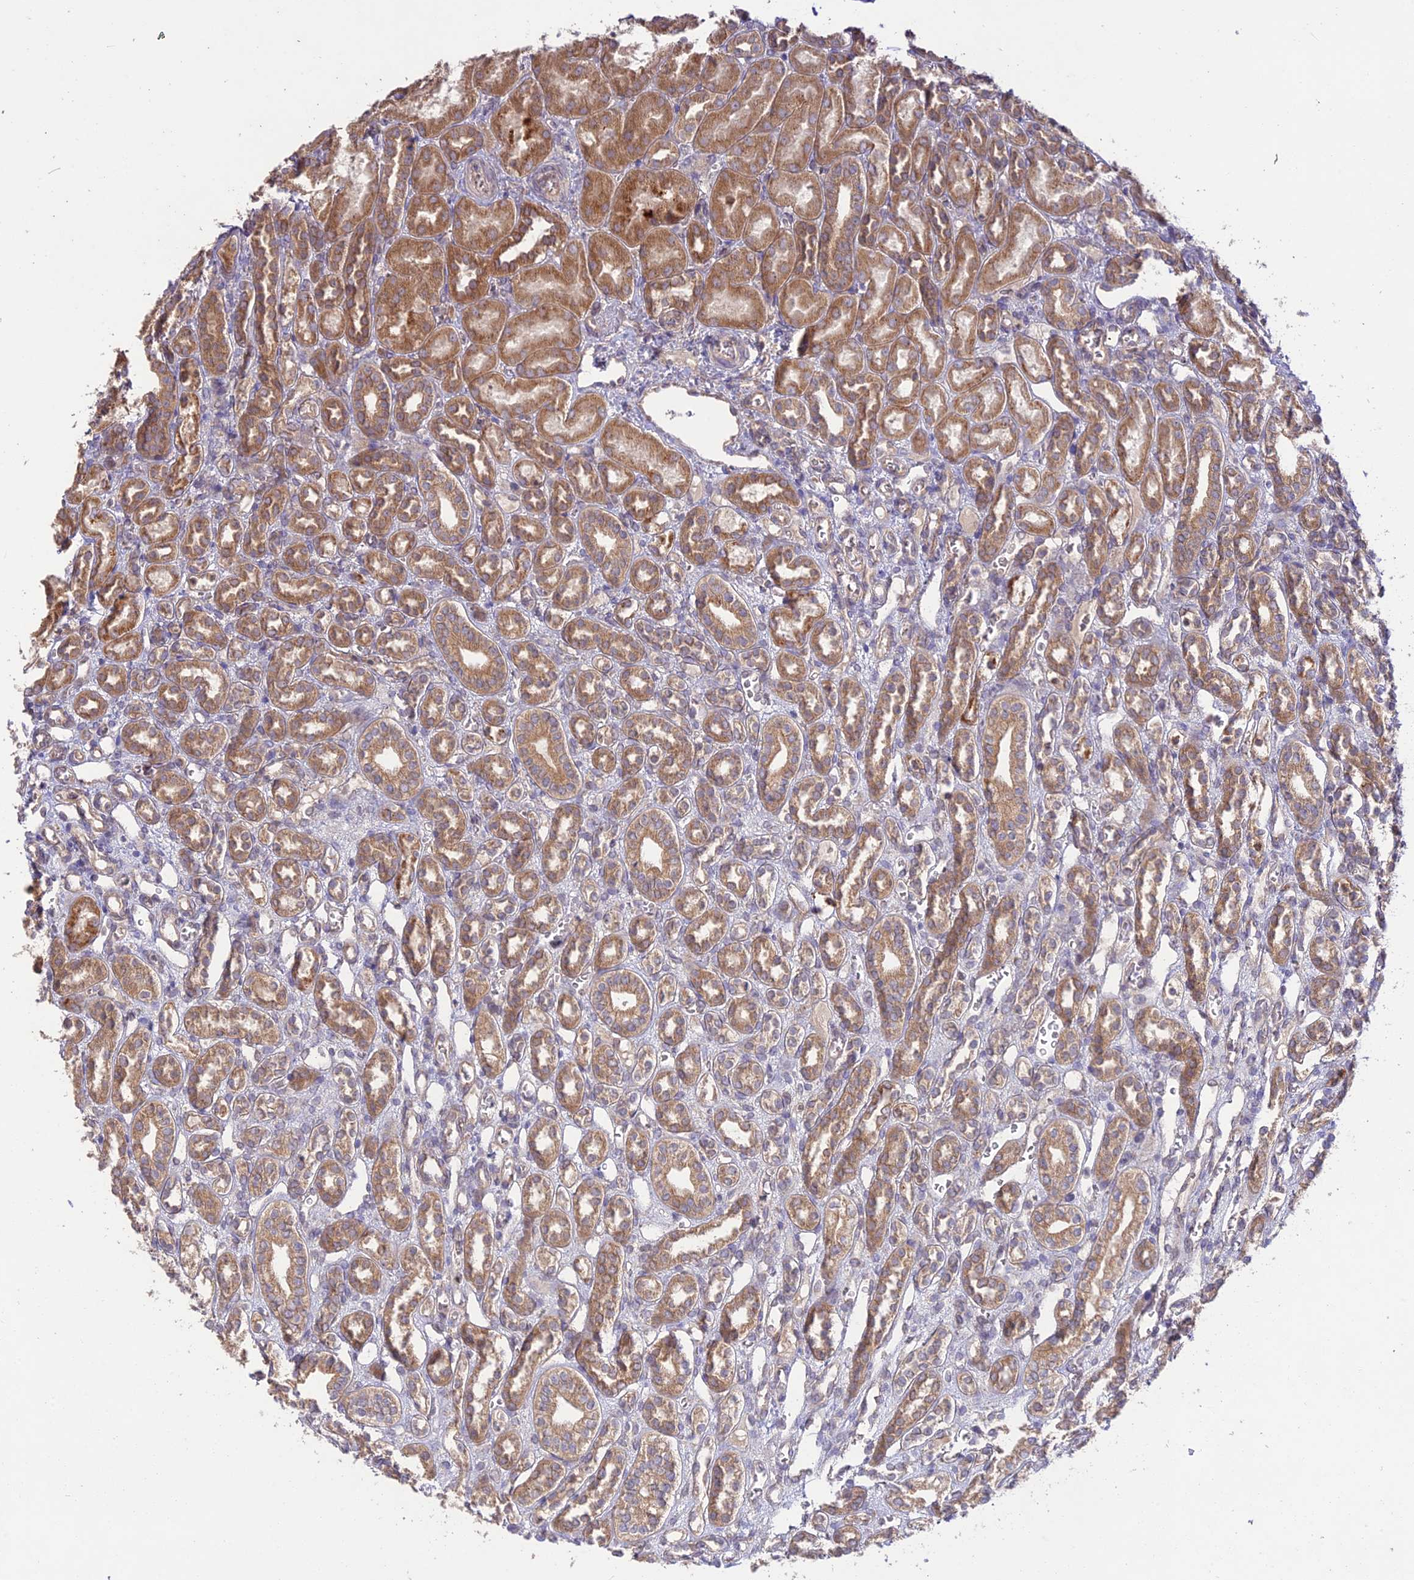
{"staining": {"intensity": "moderate", "quantity": "25%-75%", "location": "cytoplasmic/membranous"}, "tissue": "kidney", "cell_type": "Cells in glomeruli", "image_type": "normal", "snomed": [{"axis": "morphology", "description": "Normal tissue, NOS"}, {"axis": "morphology", "description": "Neoplasm, malignant, NOS"}, {"axis": "topography", "description": "Kidney"}], "caption": "Immunohistochemistry histopathology image of normal kidney: kidney stained using IHC demonstrates medium levels of moderate protein expression localized specifically in the cytoplasmic/membranous of cells in glomeruli, appearing as a cytoplasmic/membranous brown color.", "gene": "TMEM259", "patient": {"sex": "female", "age": 1}}